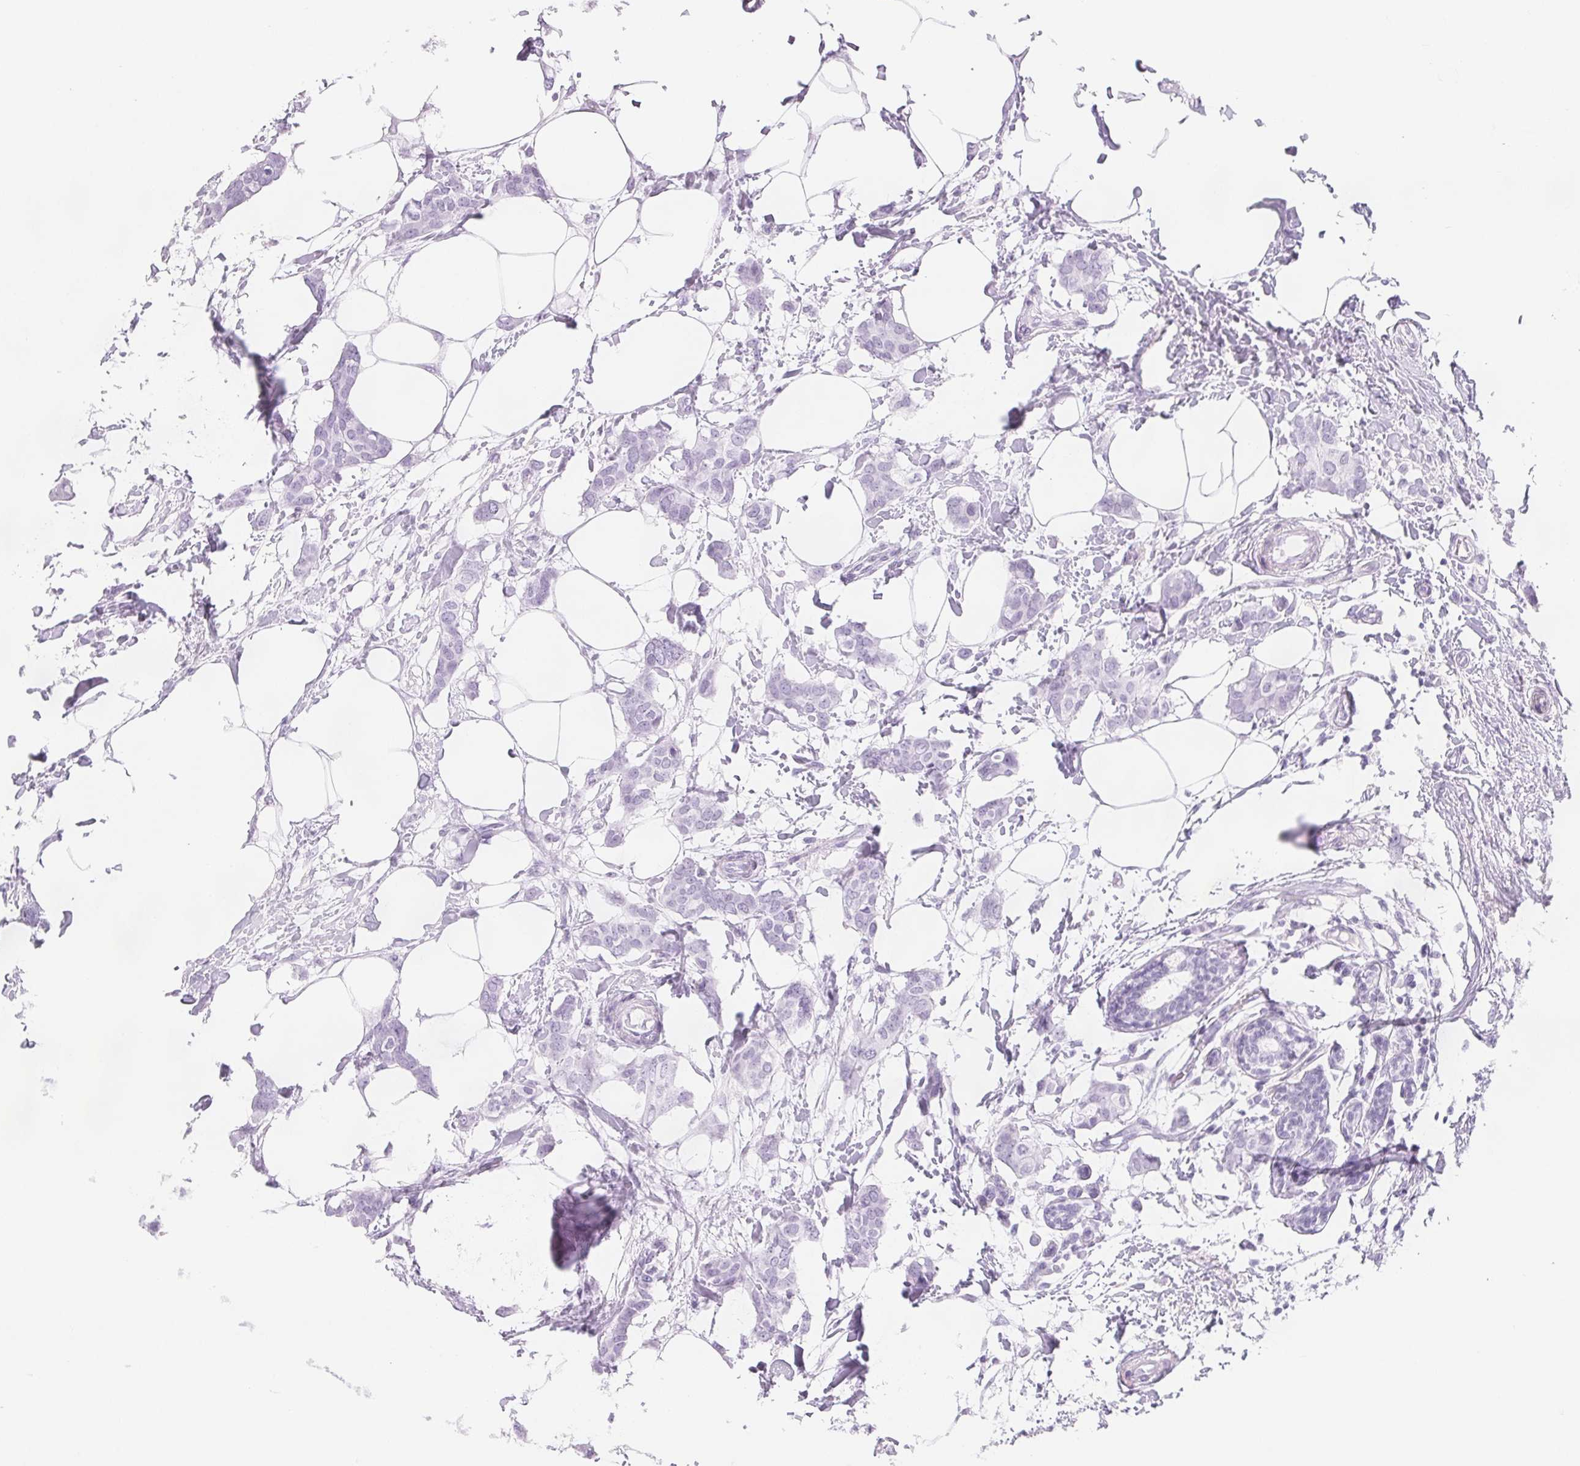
{"staining": {"intensity": "negative", "quantity": "none", "location": "none"}, "tissue": "breast cancer", "cell_type": "Tumor cells", "image_type": "cancer", "snomed": [{"axis": "morphology", "description": "Duct carcinoma"}, {"axis": "topography", "description": "Breast"}], "caption": "This is an immunohistochemistry (IHC) image of human breast infiltrating ductal carcinoma. There is no staining in tumor cells.", "gene": "CD69", "patient": {"sex": "female", "age": 62}}